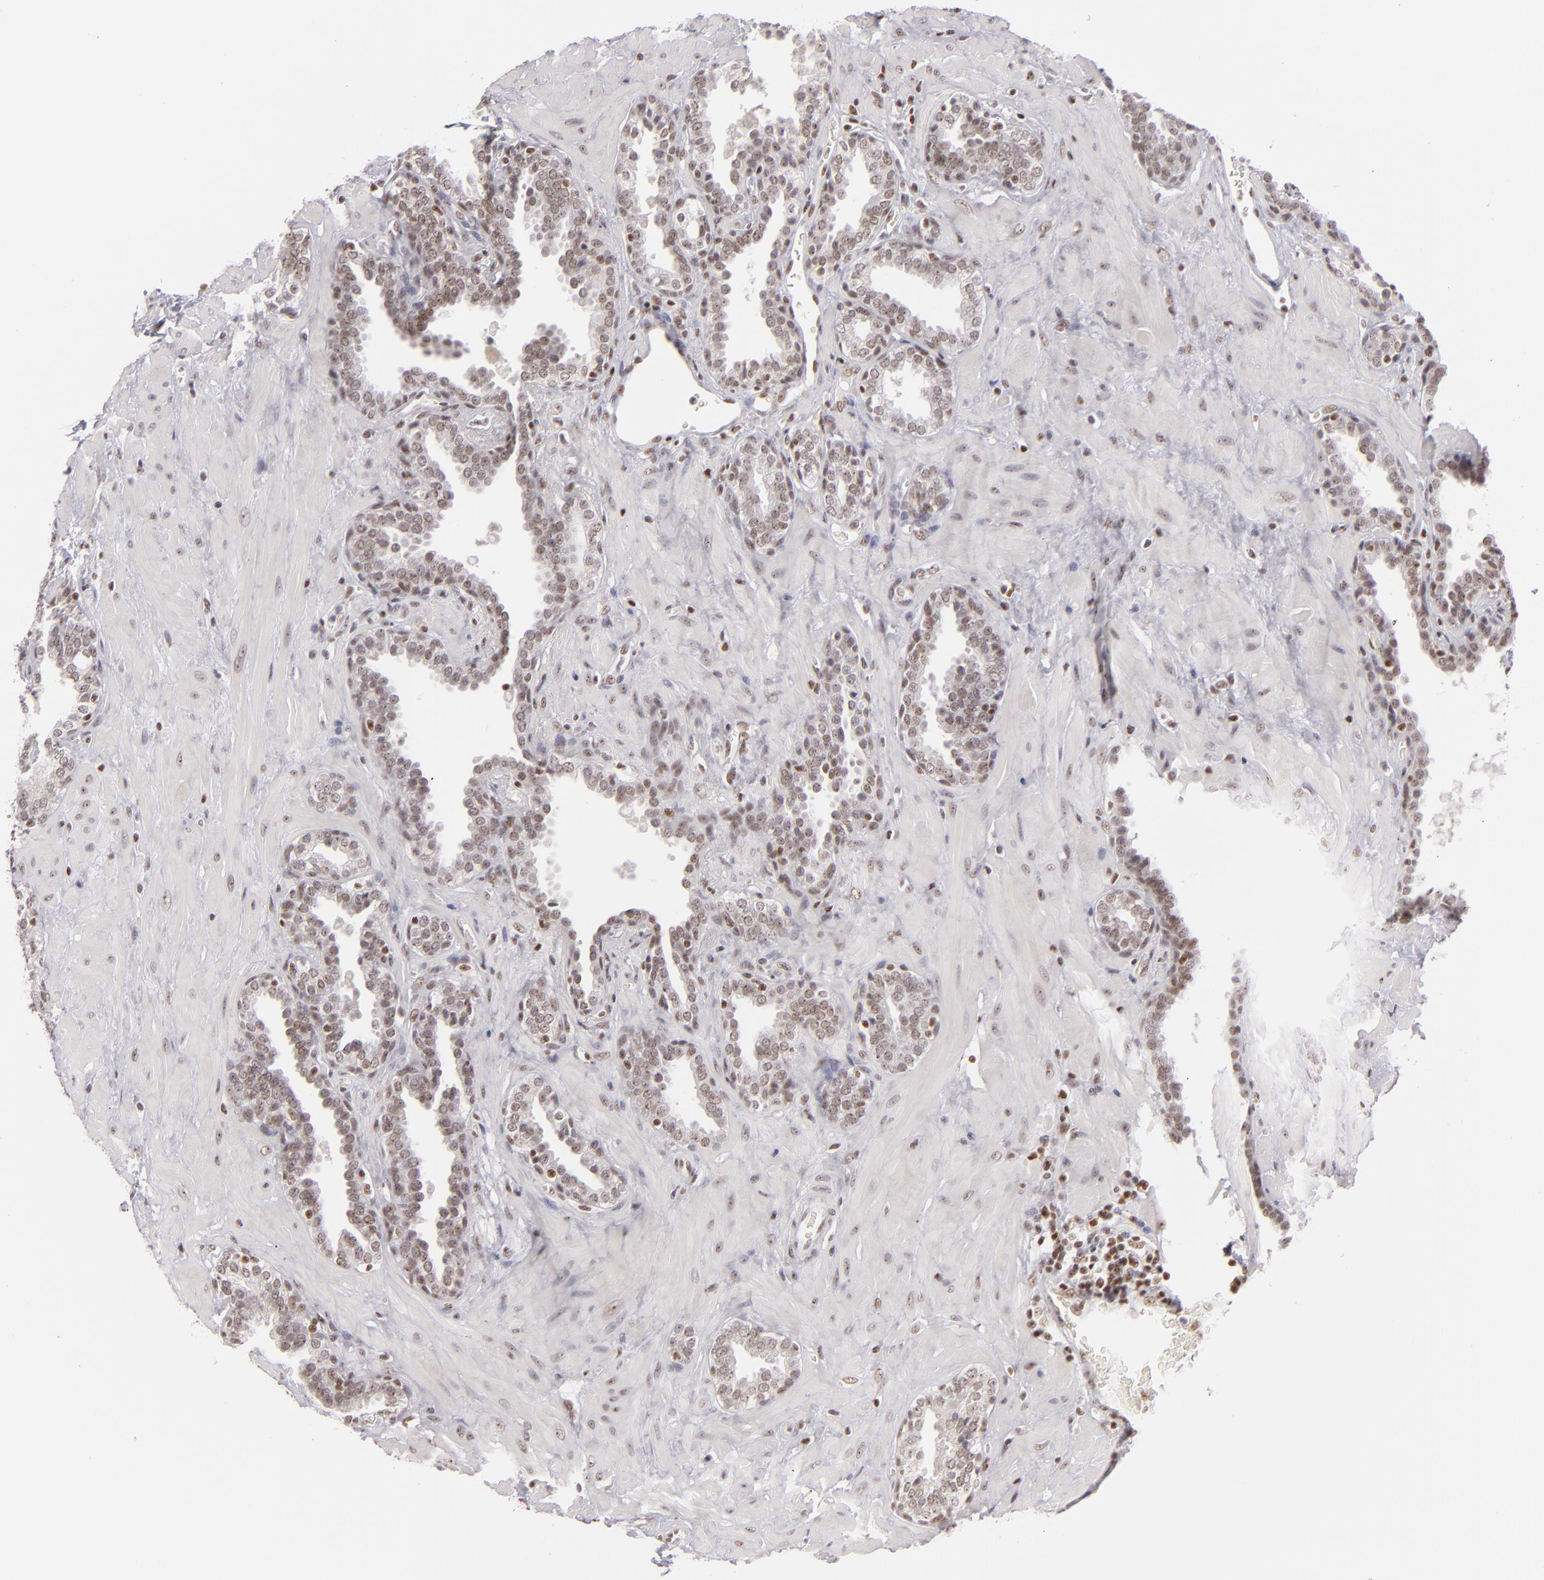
{"staining": {"intensity": "weak", "quantity": ">75%", "location": "nuclear"}, "tissue": "prostate", "cell_type": "Glandular cells", "image_type": "normal", "snomed": [{"axis": "morphology", "description": "Normal tissue, NOS"}, {"axis": "topography", "description": "Prostate"}], "caption": "Prostate stained with DAB (3,3'-diaminobenzidine) immunohistochemistry (IHC) reveals low levels of weak nuclear expression in about >75% of glandular cells. (DAB (3,3'-diaminobenzidine) IHC, brown staining for protein, blue staining for nuclei).", "gene": "DAXX", "patient": {"sex": "male", "age": 51}}